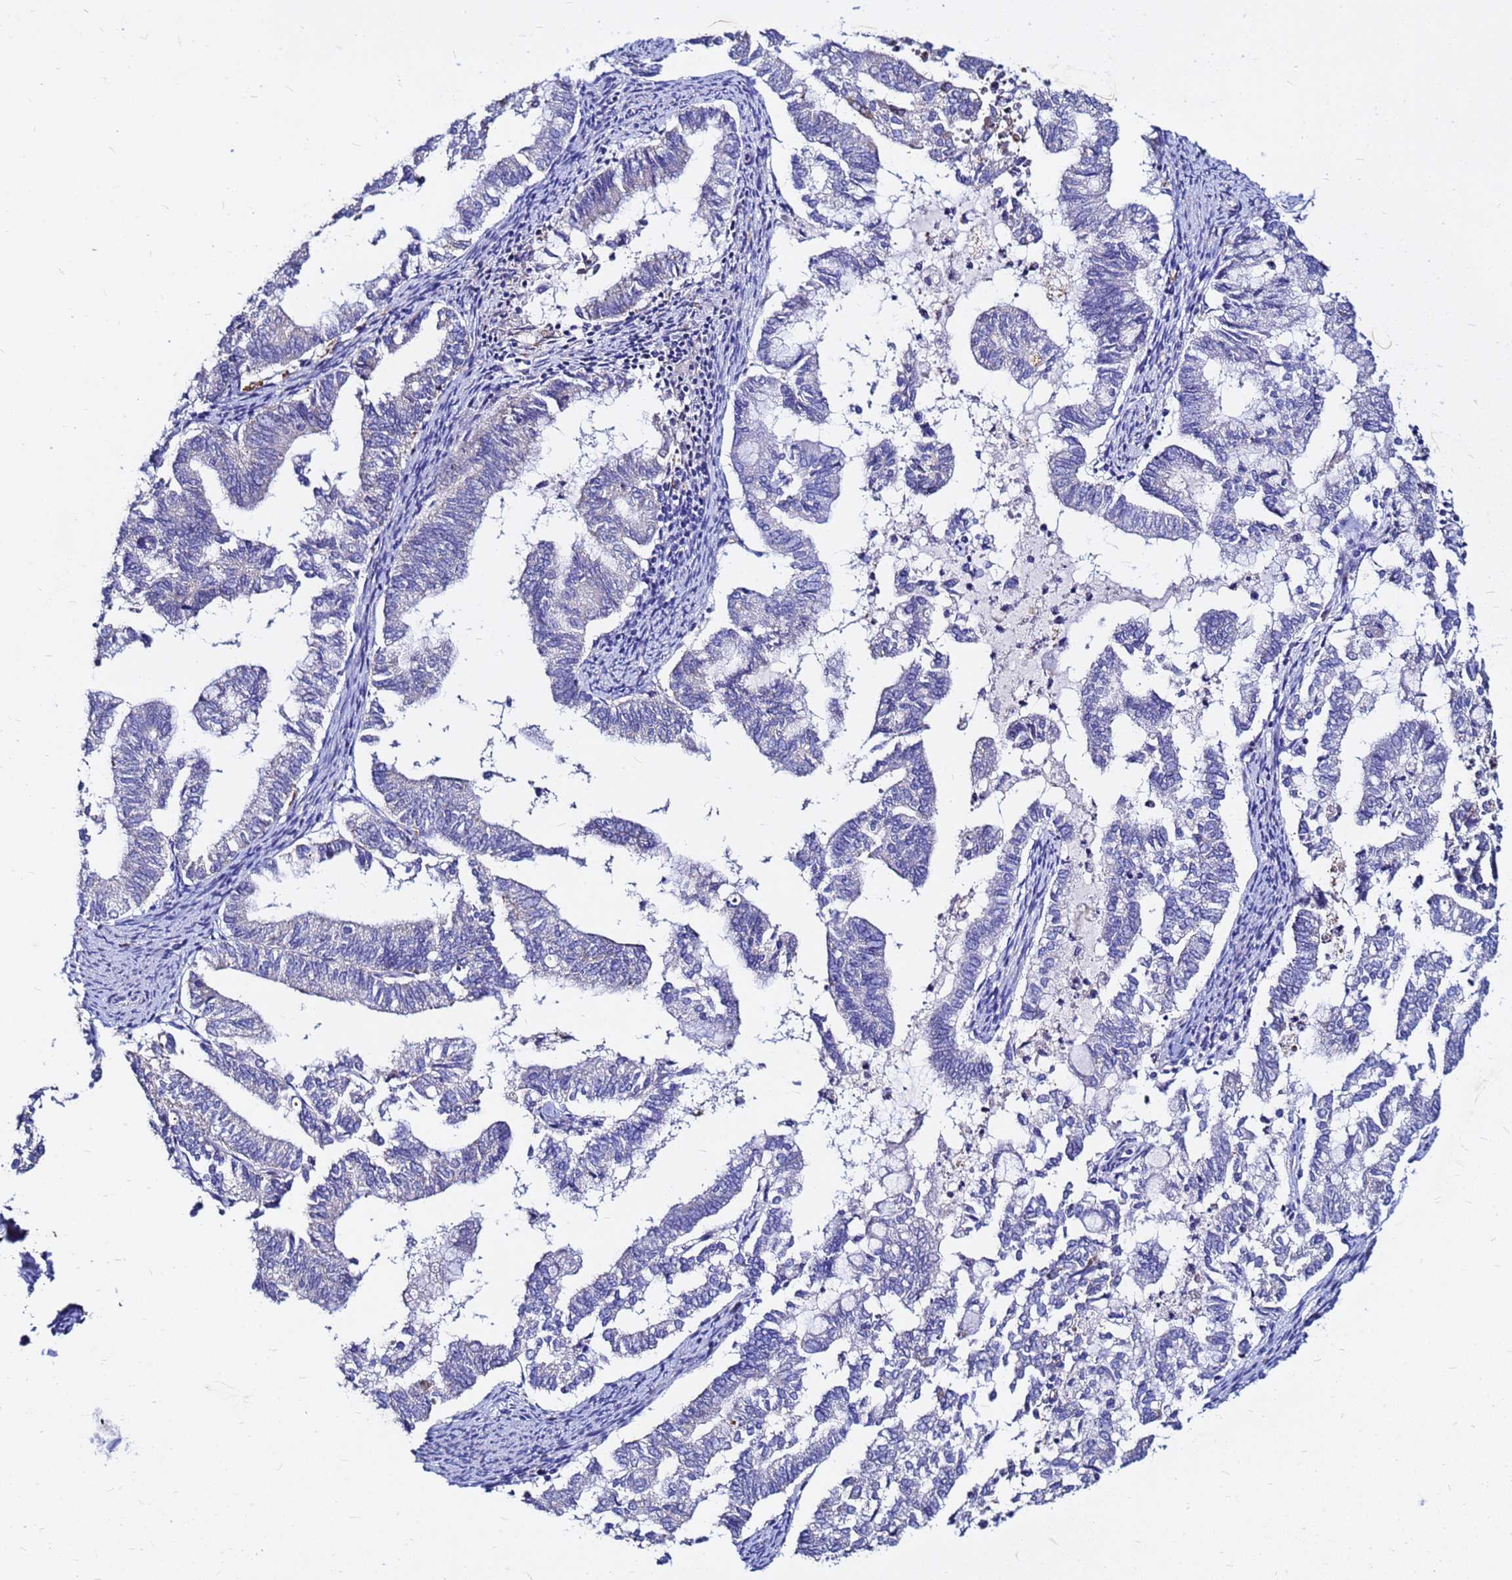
{"staining": {"intensity": "negative", "quantity": "none", "location": "none"}, "tissue": "endometrial cancer", "cell_type": "Tumor cells", "image_type": "cancer", "snomed": [{"axis": "morphology", "description": "Adenocarcinoma, NOS"}, {"axis": "topography", "description": "Endometrium"}], "caption": "DAB immunohistochemical staining of adenocarcinoma (endometrial) reveals no significant expression in tumor cells.", "gene": "FAM183A", "patient": {"sex": "female", "age": 79}}